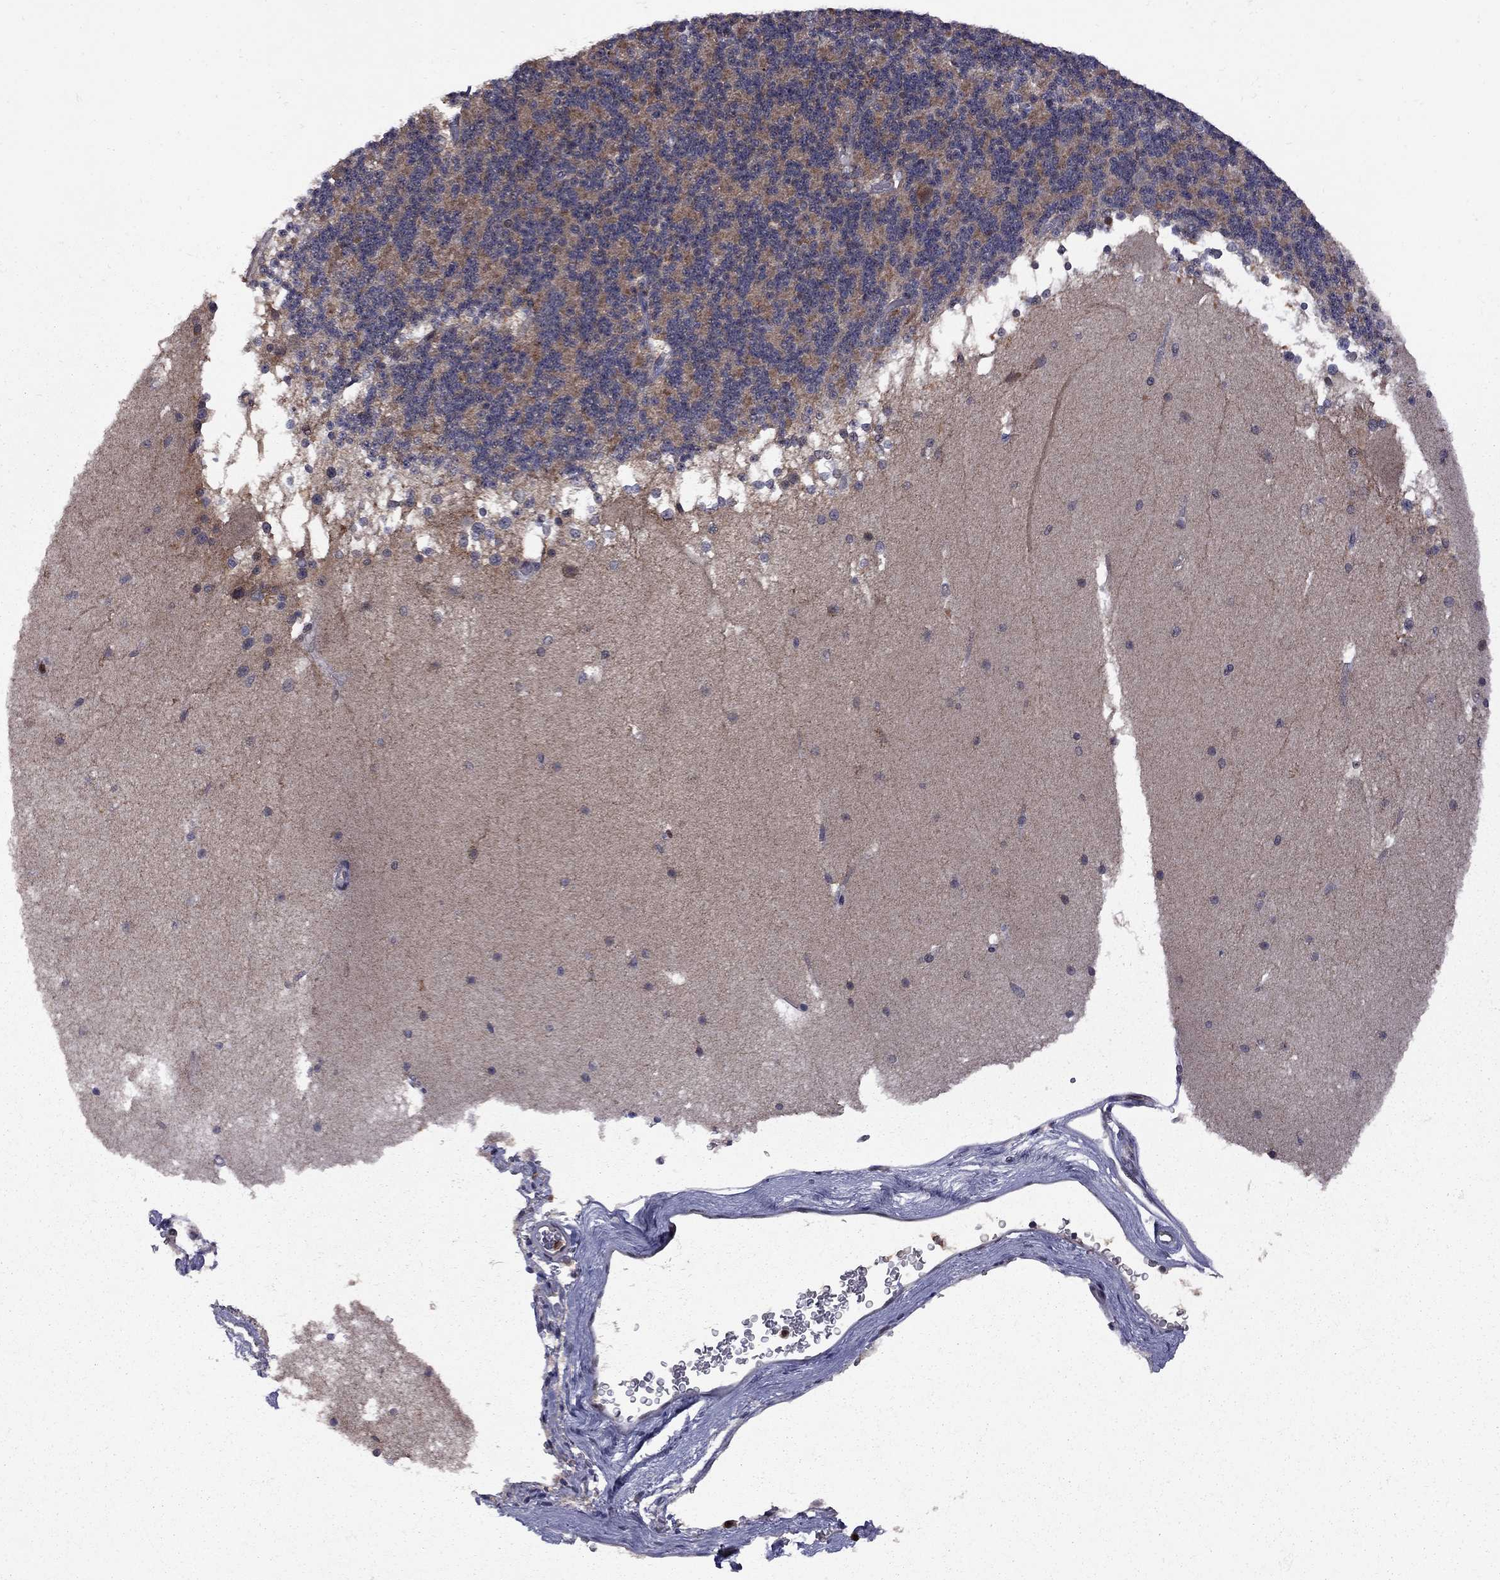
{"staining": {"intensity": "negative", "quantity": "none", "location": "none"}, "tissue": "cerebellum", "cell_type": "Cells in granular layer", "image_type": "normal", "snomed": [{"axis": "morphology", "description": "Normal tissue, NOS"}, {"axis": "topography", "description": "Cerebellum"}], "caption": "The immunohistochemistry image has no significant staining in cells in granular layer of cerebellum.", "gene": "IPP", "patient": {"sex": "female", "age": 19}}